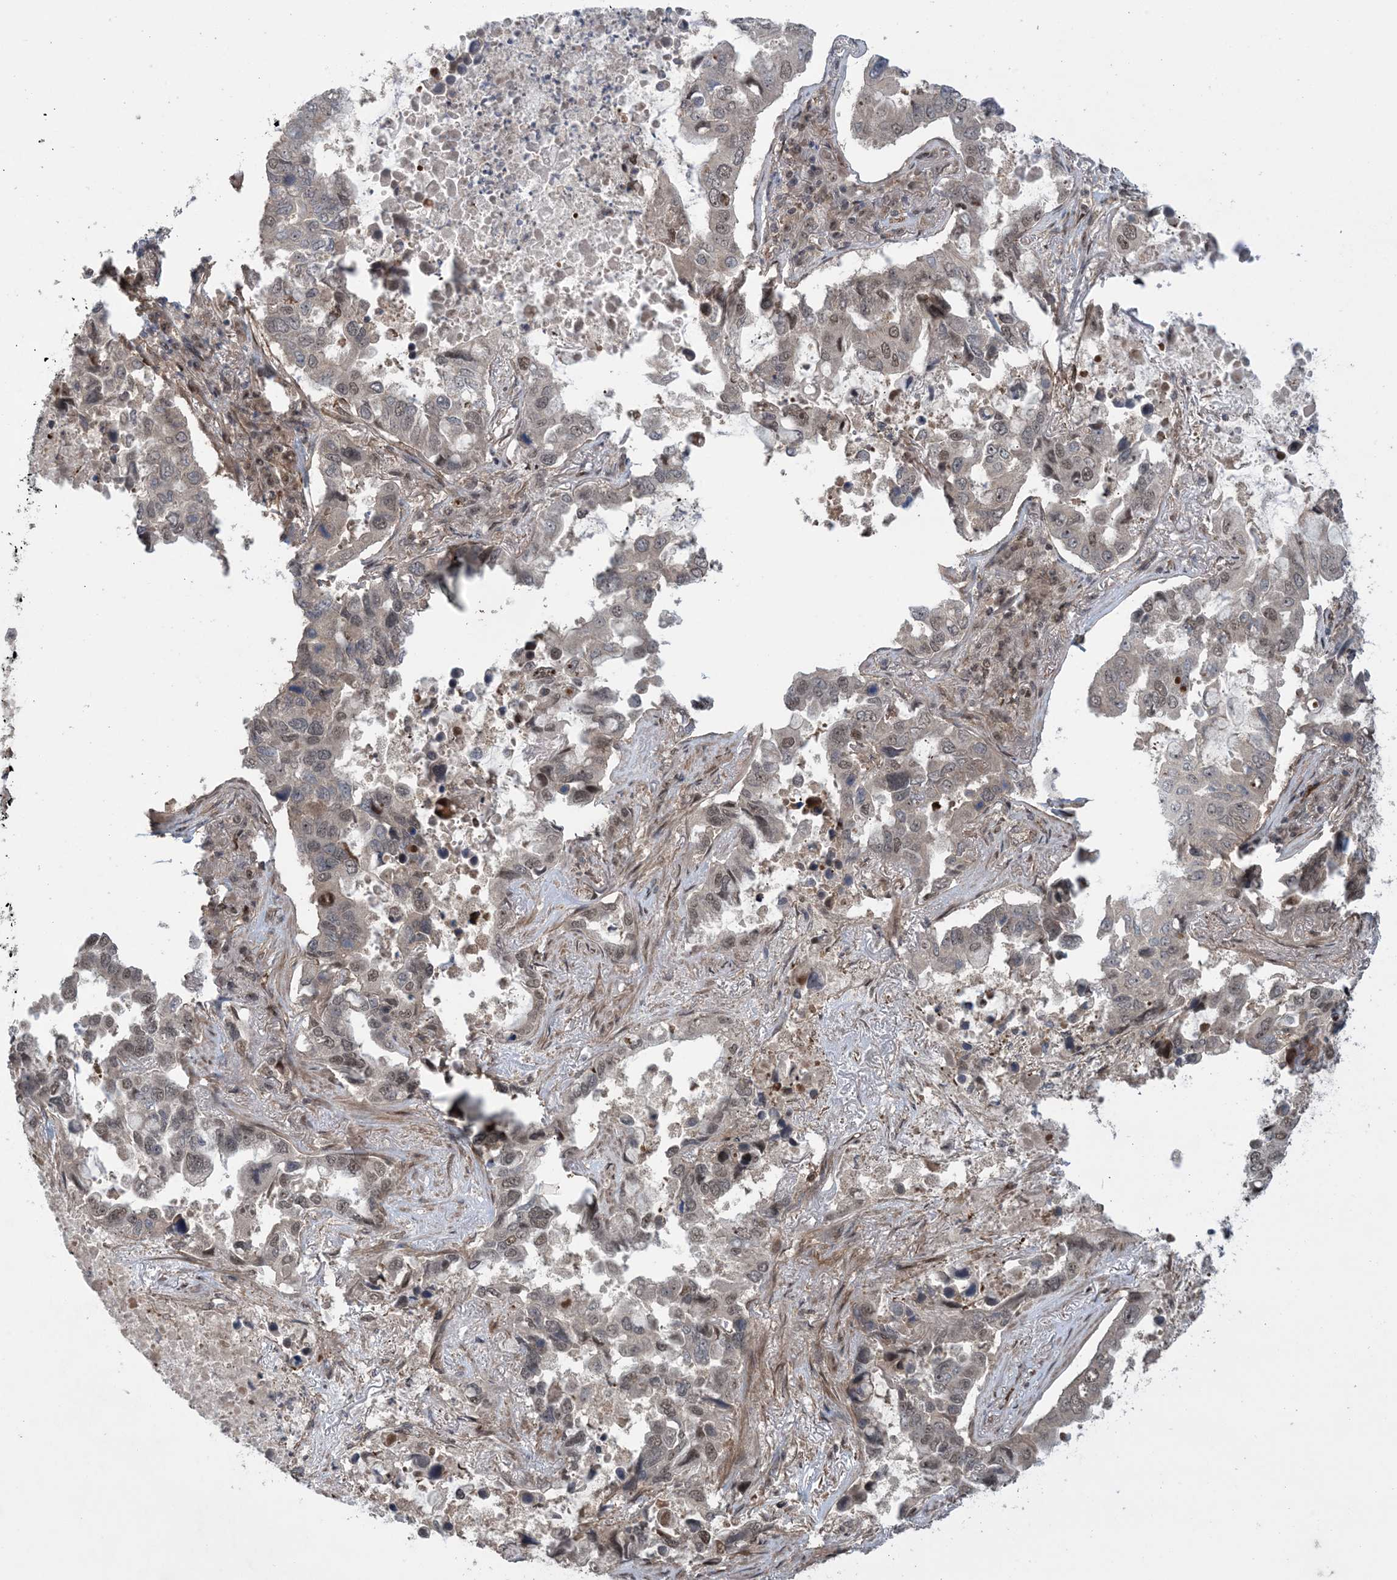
{"staining": {"intensity": "moderate", "quantity": "25%-75%", "location": "nuclear"}, "tissue": "lung cancer", "cell_type": "Tumor cells", "image_type": "cancer", "snomed": [{"axis": "morphology", "description": "Squamous cell carcinoma, NOS"}, {"axis": "topography", "description": "Lung"}], "caption": "Immunohistochemical staining of lung cancer (squamous cell carcinoma) shows moderate nuclear protein staining in approximately 25%-75% of tumor cells.", "gene": "ZNF710", "patient": {"sex": "male", "age": 66}}